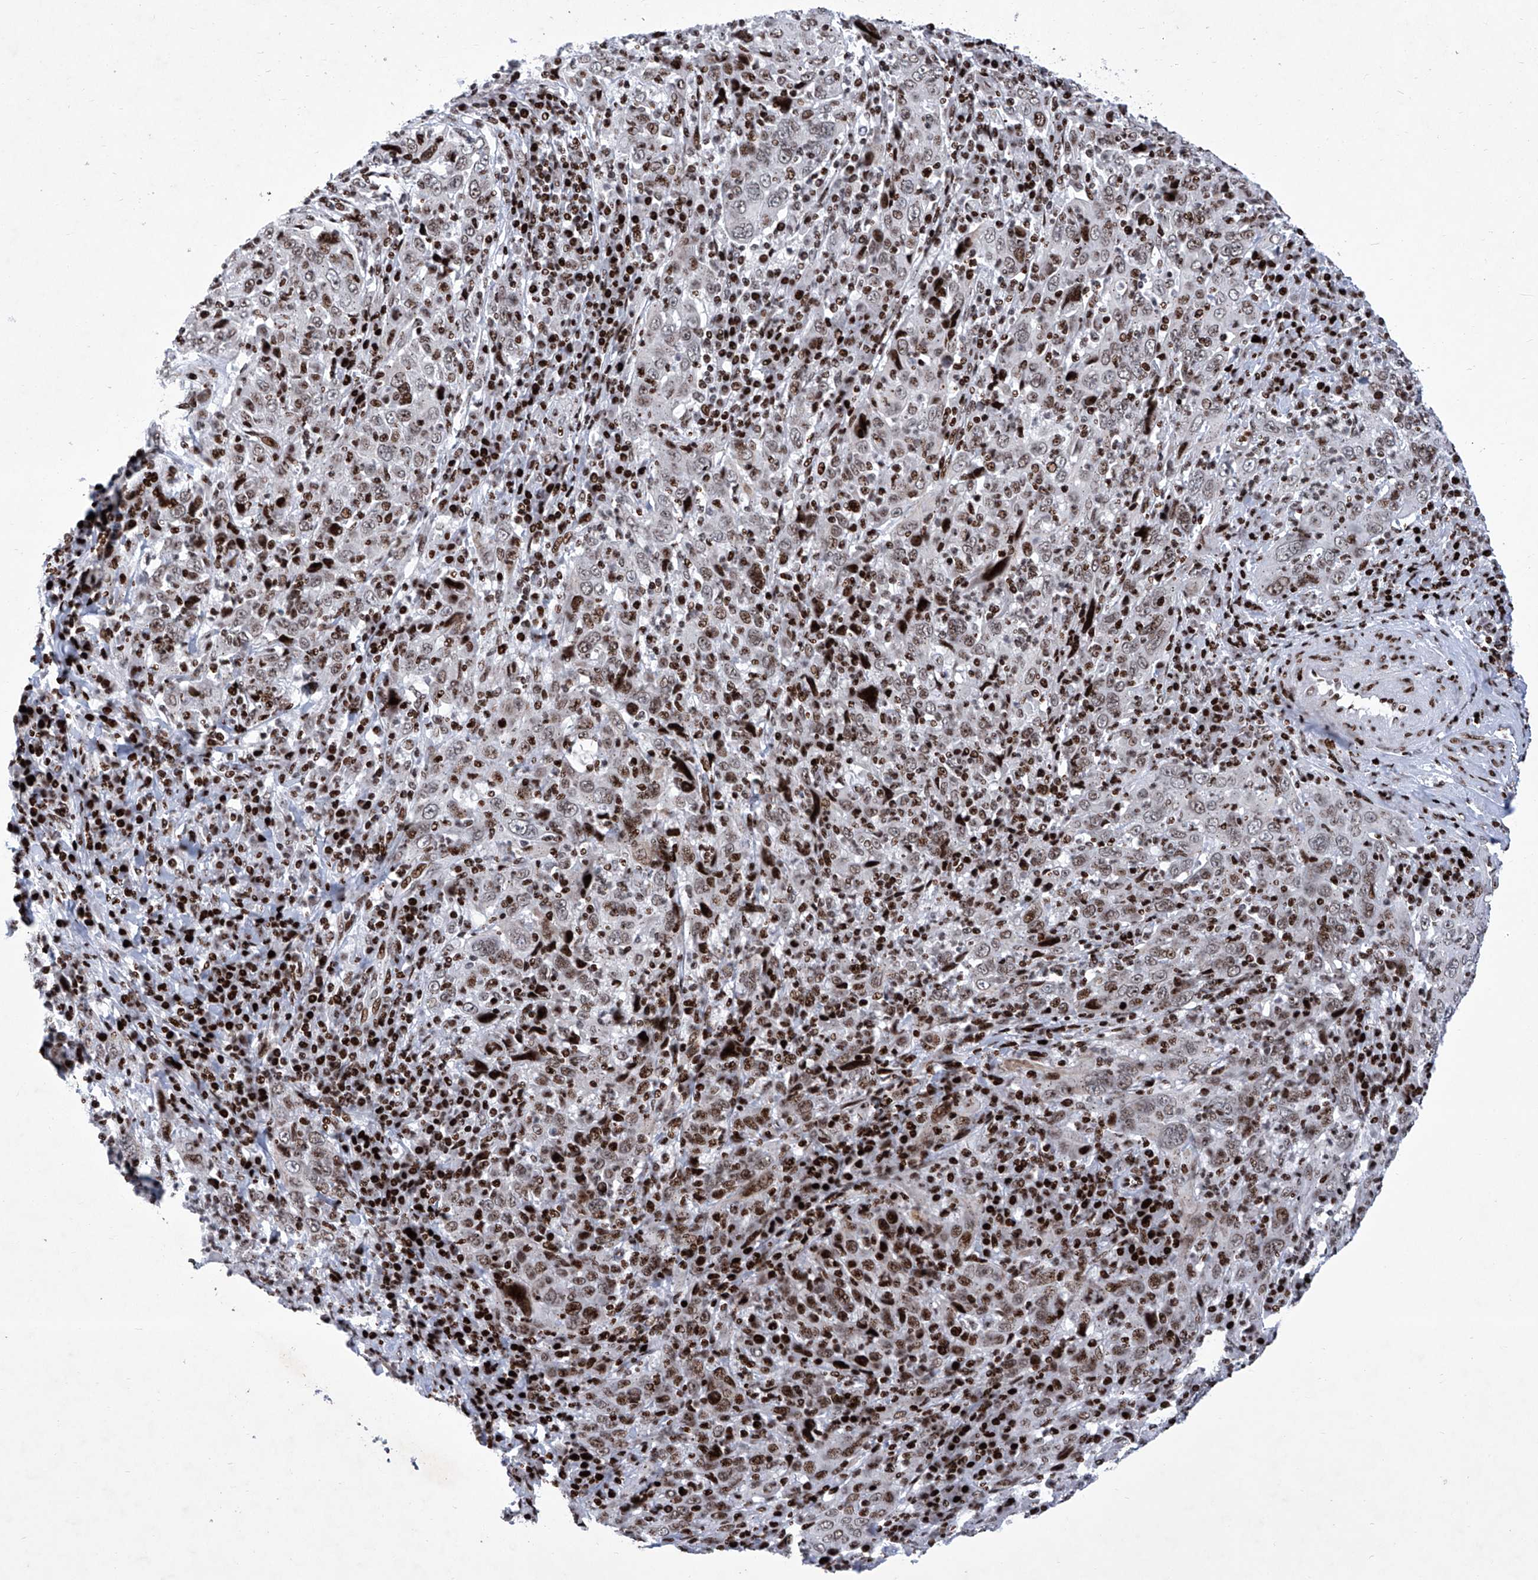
{"staining": {"intensity": "moderate", "quantity": "25%-75%", "location": "nuclear"}, "tissue": "cervical cancer", "cell_type": "Tumor cells", "image_type": "cancer", "snomed": [{"axis": "morphology", "description": "Squamous cell carcinoma, NOS"}, {"axis": "topography", "description": "Cervix"}], "caption": "Brown immunohistochemical staining in squamous cell carcinoma (cervical) exhibits moderate nuclear positivity in about 25%-75% of tumor cells.", "gene": "HEY2", "patient": {"sex": "female", "age": 46}}